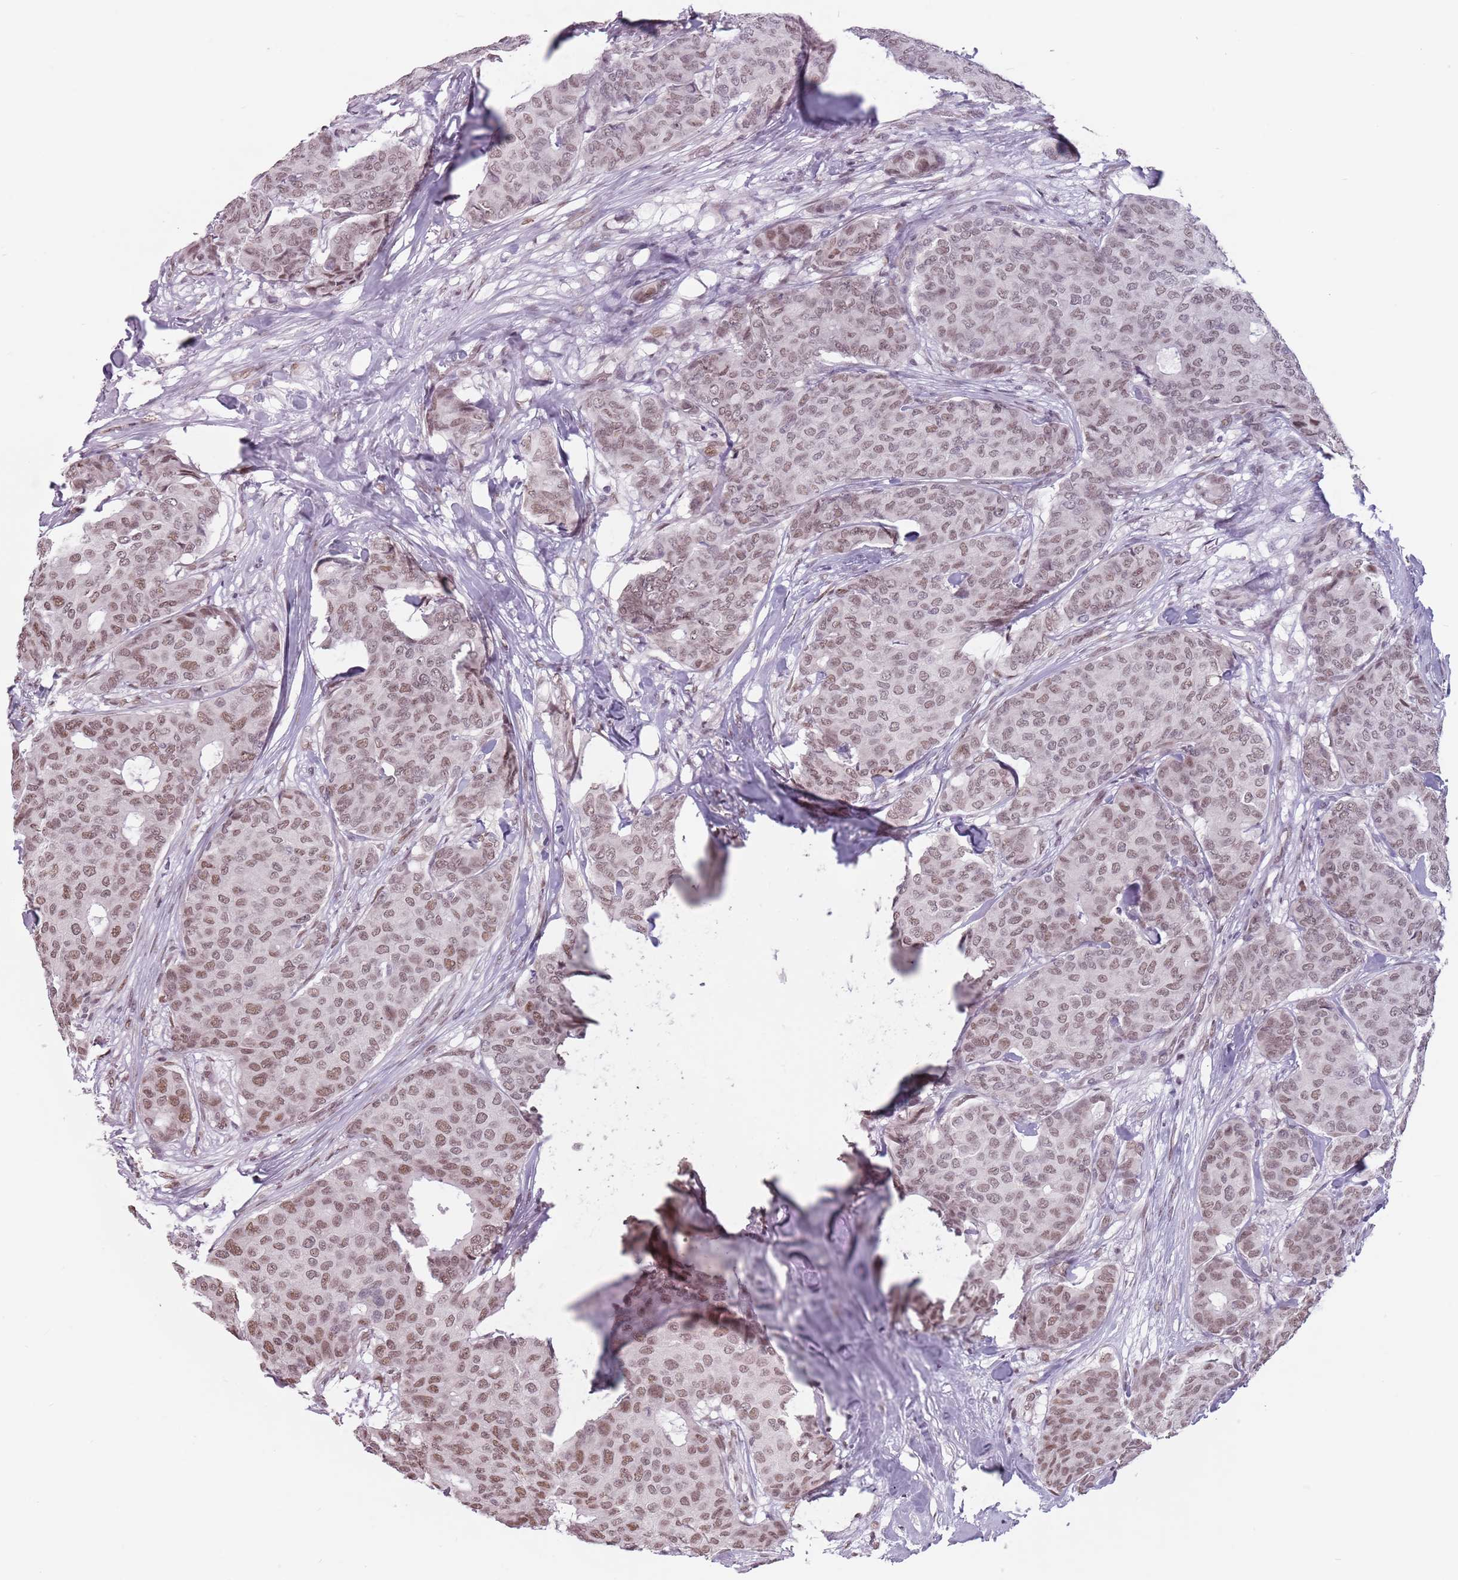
{"staining": {"intensity": "moderate", "quantity": ">75%", "location": "nuclear"}, "tissue": "breast cancer", "cell_type": "Tumor cells", "image_type": "cancer", "snomed": [{"axis": "morphology", "description": "Duct carcinoma"}, {"axis": "topography", "description": "Breast"}], "caption": "Approximately >75% of tumor cells in breast invasive ductal carcinoma demonstrate moderate nuclear protein staining as visualized by brown immunohistochemical staining.", "gene": "PTCHD1", "patient": {"sex": "female", "age": 75}}